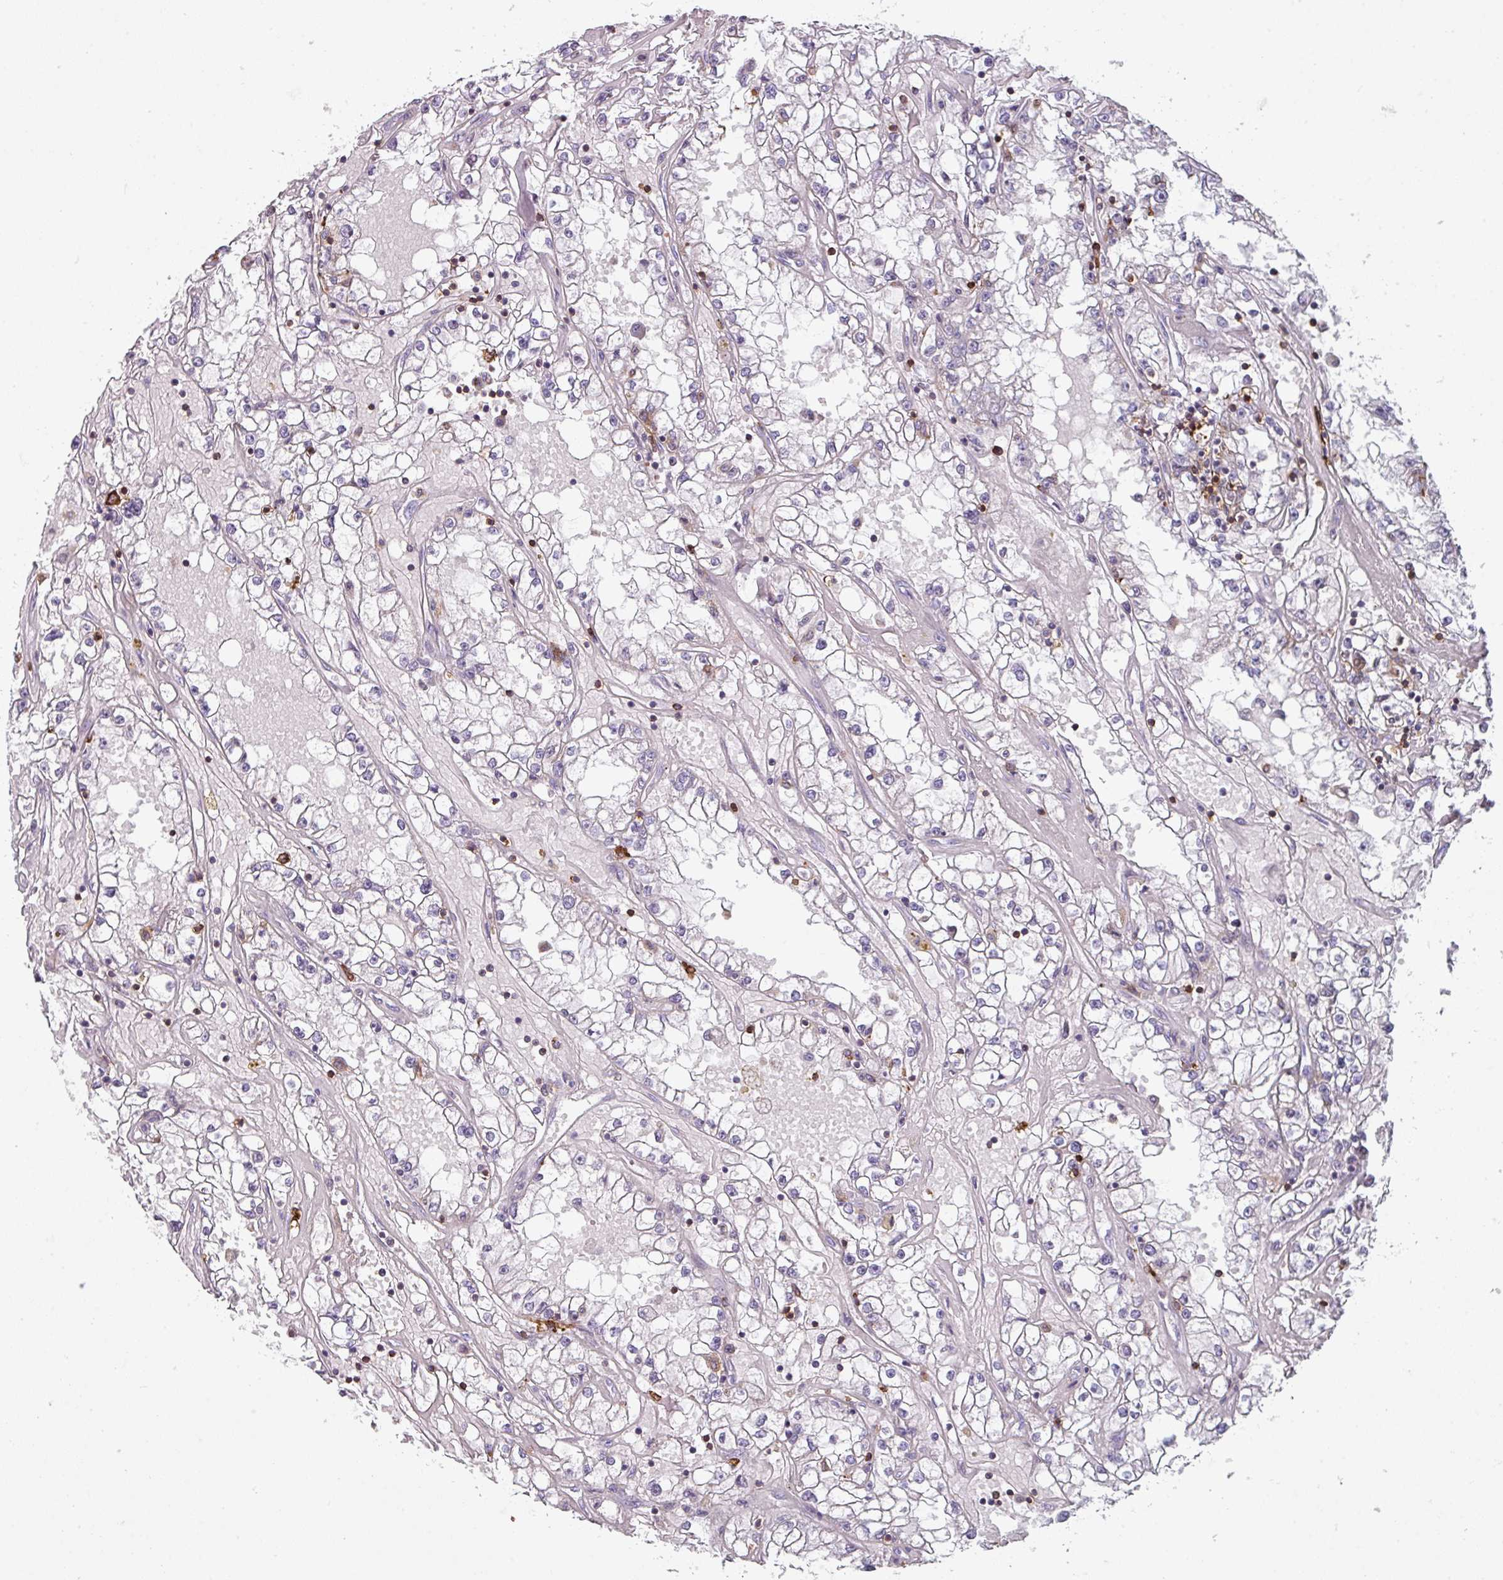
{"staining": {"intensity": "negative", "quantity": "none", "location": "none"}, "tissue": "renal cancer", "cell_type": "Tumor cells", "image_type": "cancer", "snomed": [{"axis": "morphology", "description": "Adenocarcinoma, NOS"}, {"axis": "topography", "description": "Kidney"}], "caption": "Immunohistochemical staining of renal cancer (adenocarcinoma) shows no significant positivity in tumor cells.", "gene": "NEDD9", "patient": {"sex": "male", "age": 56}}